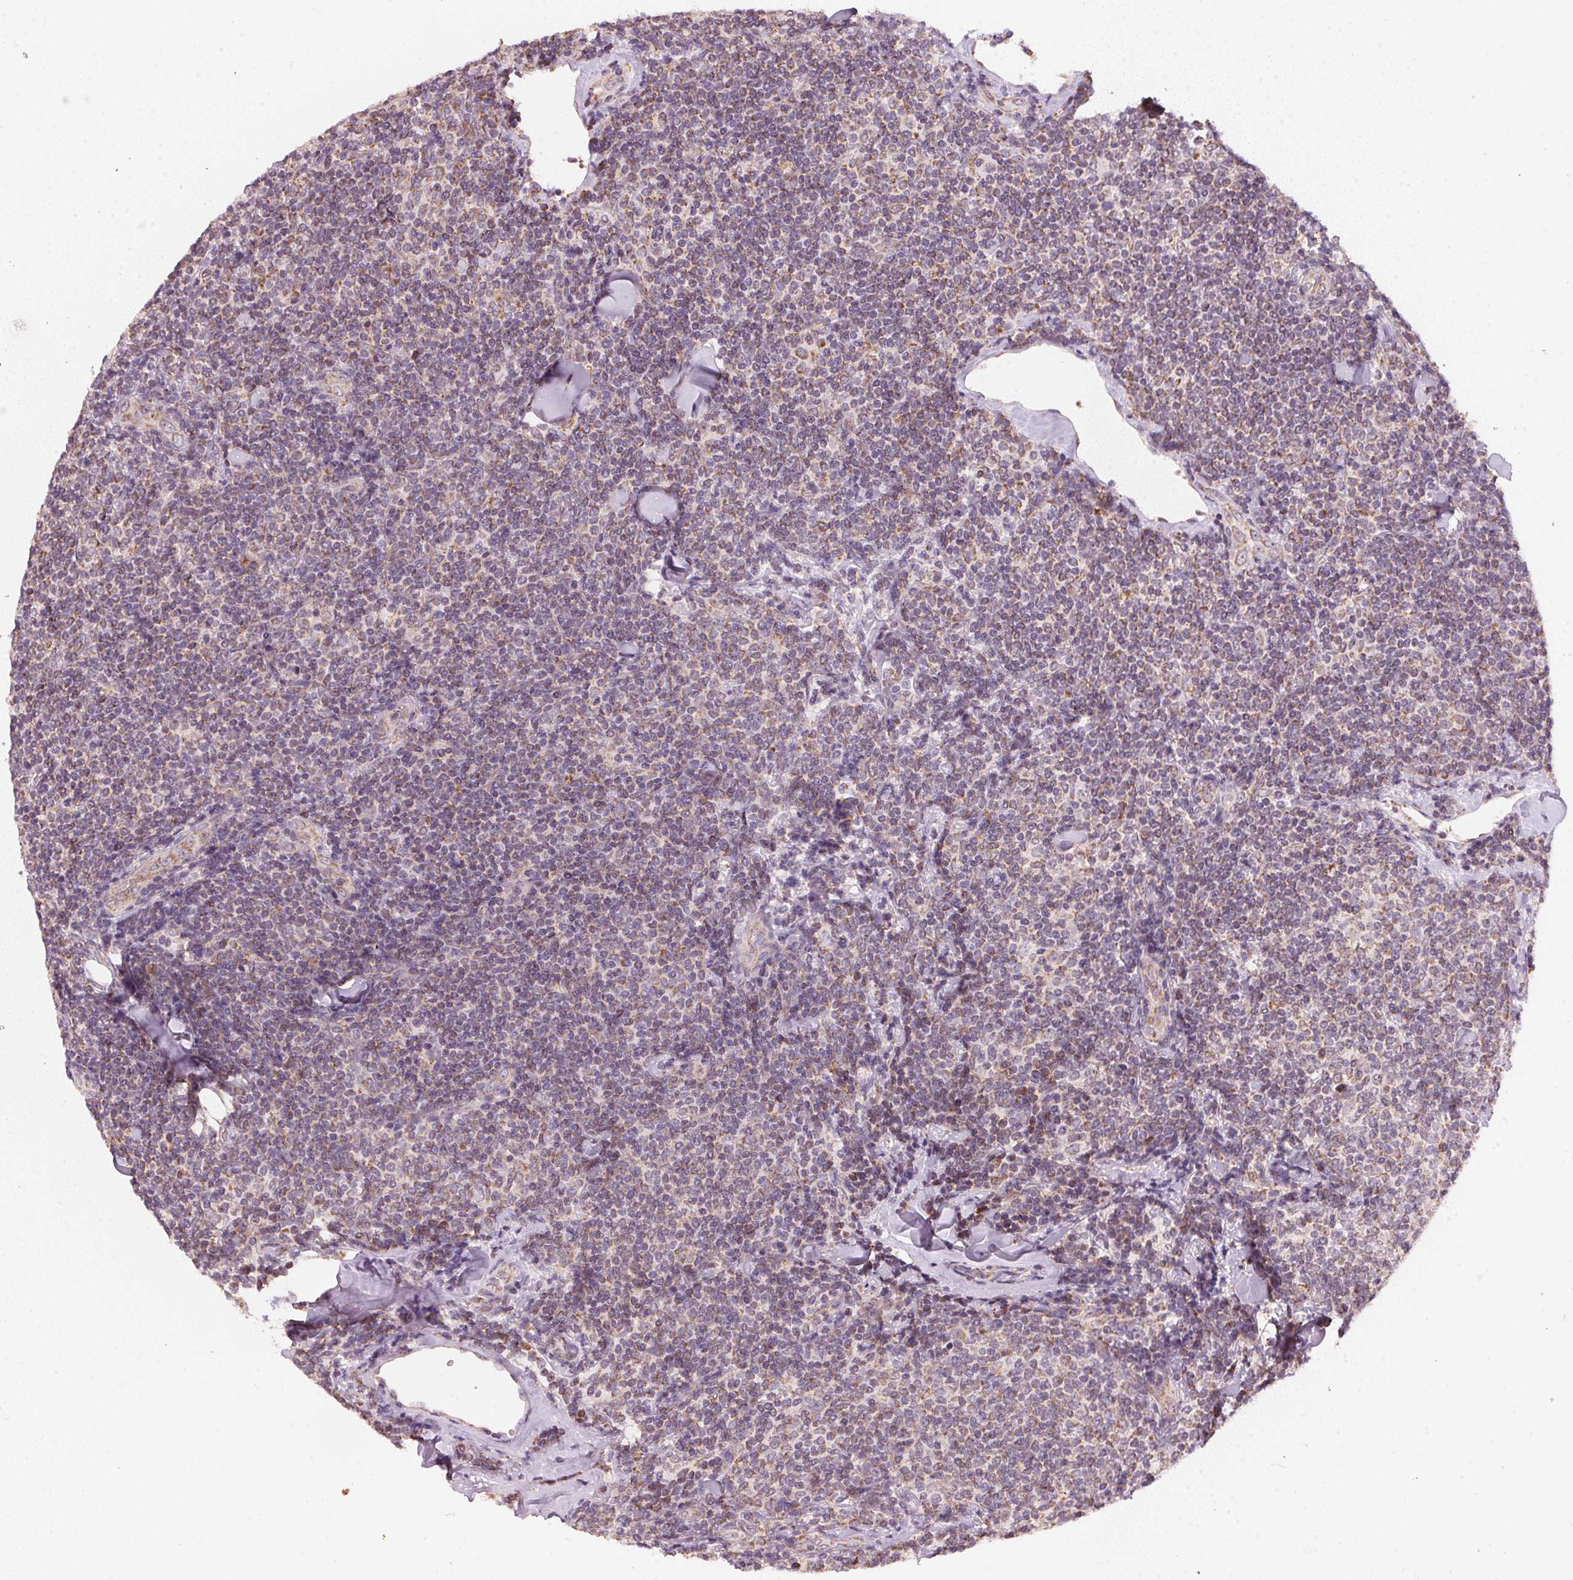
{"staining": {"intensity": "moderate", "quantity": ">75%", "location": "cytoplasmic/membranous"}, "tissue": "lymphoma", "cell_type": "Tumor cells", "image_type": "cancer", "snomed": [{"axis": "morphology", "description": "Malignant lymphoma, non-Hodgkin's type, Low grade"}, {"axis": "topography", "description": "Lymph node"}], "caption": "Low-grade malignant lymphoma, non-Hodgkin's type stained with DAB (3,3'-diaminobenzidine) immunohistochemistry exhibits medium levels of moderate cytoplasmic/membranous staining in about >75% of tumor cells.", "gene": "COQ7", "patient": {"sex": "female", "age": 56}}